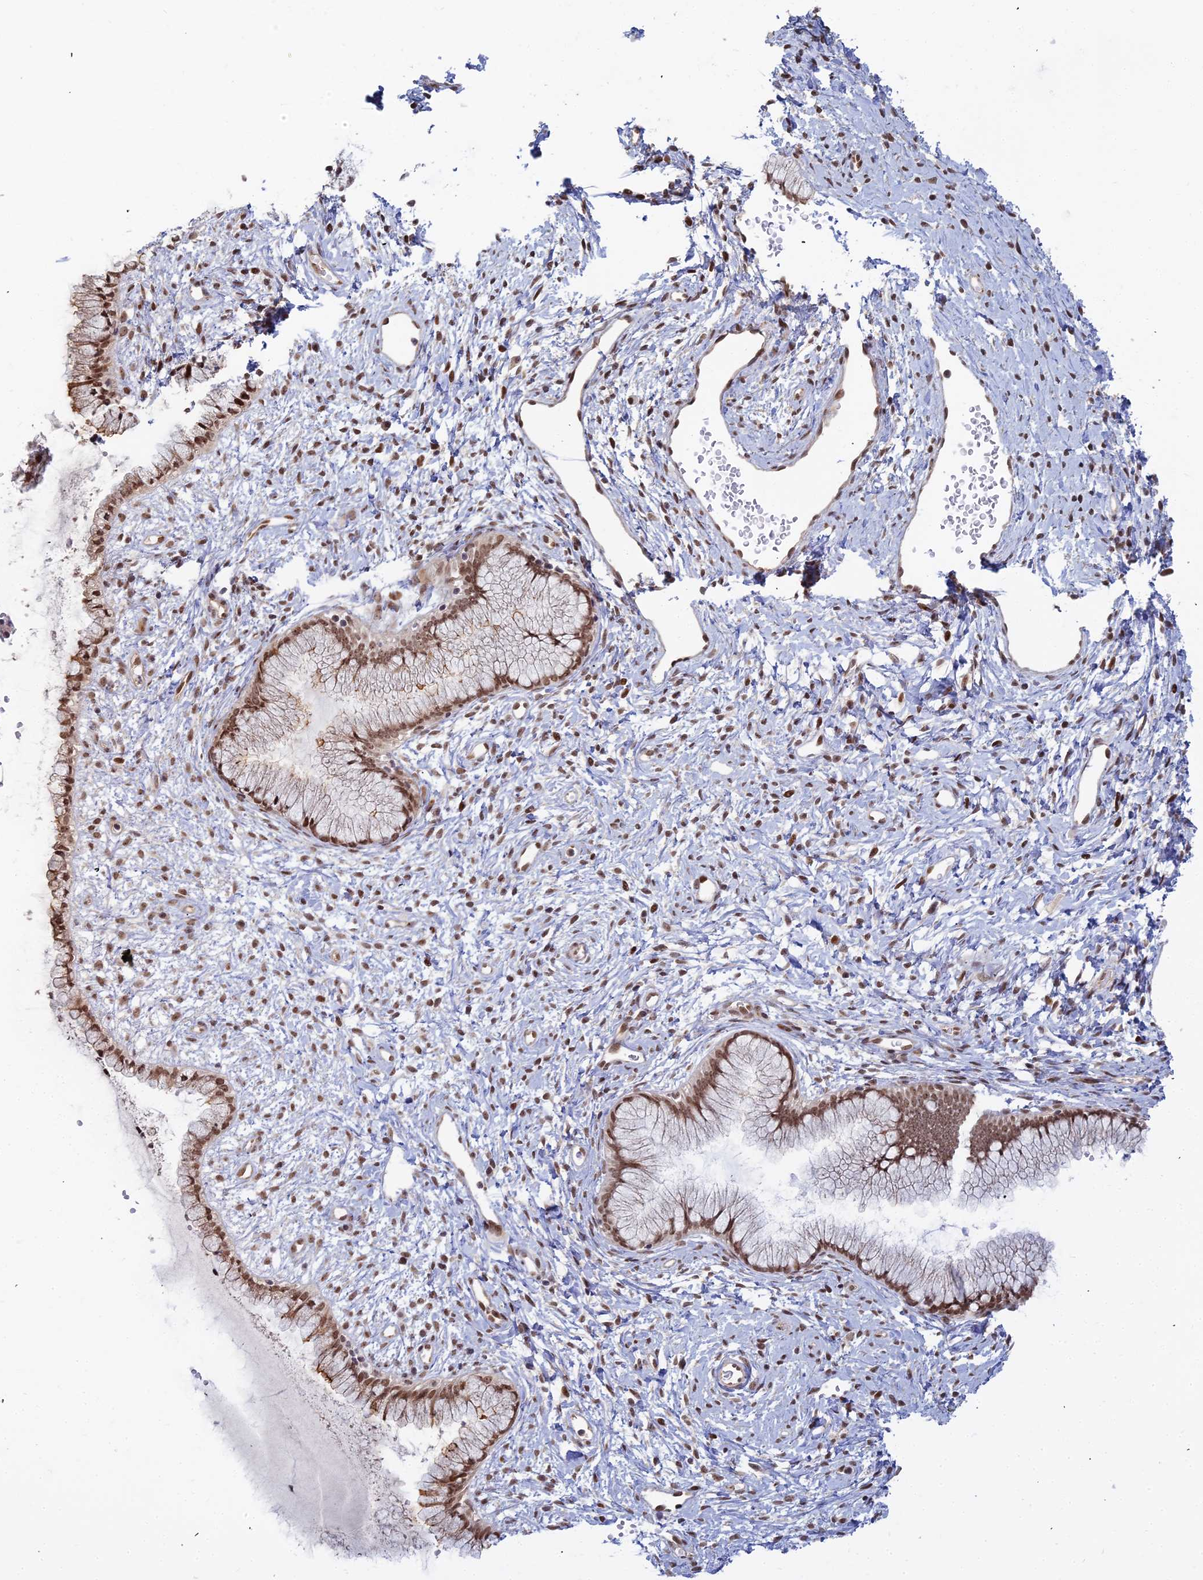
{"staining": {"intensity": "moderate", "quantity": ">75%", "location": "cytoplasmic/membranous"}, "tissue": "cervix", "cell_type": "Glandular cells", "image_type": "normal", "snomed": [{"axis": "morphology", "description": "Normal tissue, NOS"}, {"axis": "topography", "description": "Cervix"}], "caption": "Protein expression analysis of normal human cervix reveals moderate cytoplasmic/membranous positivity in about >75% of glandular cells. (DAB (3,3'-diaminobenzidine) = brown stain, brightfield microscopy at high magnification).", "gene": "ABCA2", "patient": {"sex": "female", "age": 42}}